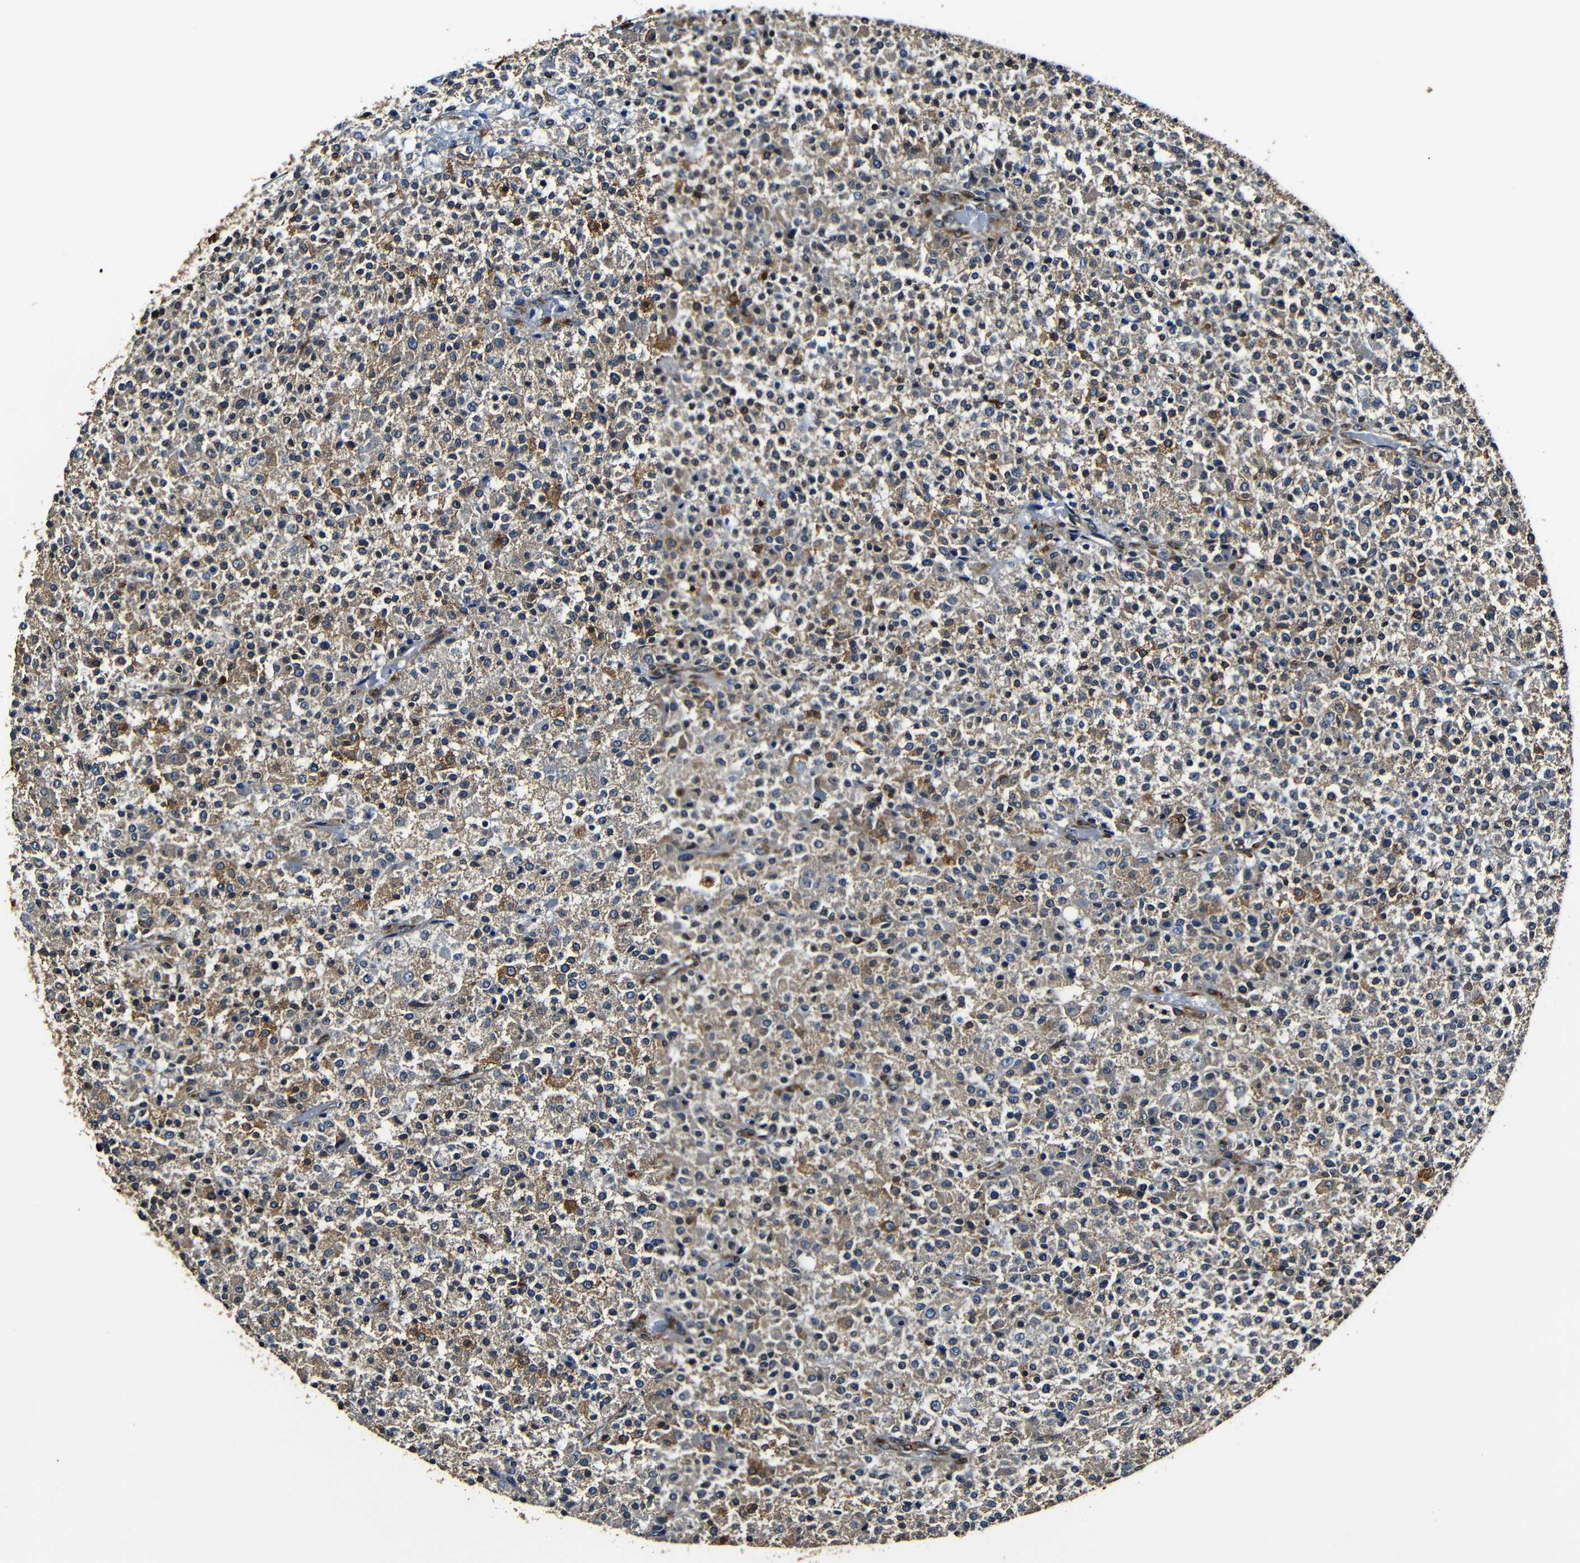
{"staining": {"intensity": "moderate", "quantity": ">75%", "location": "cytoplasmic/membranous"}, "tissue": "testis cancer", "cell_type": "Tumor cells", "image_type": "cancer", "snomed": [{"axis": "morphology", "description": "Seminoma, NOS"}, {"axis": "topography", "description": "Testis"}], "caption": "IHC photomicrograph of neoplastic tissue: testis cancer (seminoma) stained using immunohistochemistry reveals medium levels of moderate protein expression localized specifically in the cytoplasmic/membranous of tumor cells, appearing as a cytoplasmic/membranous brown color.", "gene": "RRBP1", "patient": {"sex": "male", "age": 59}}